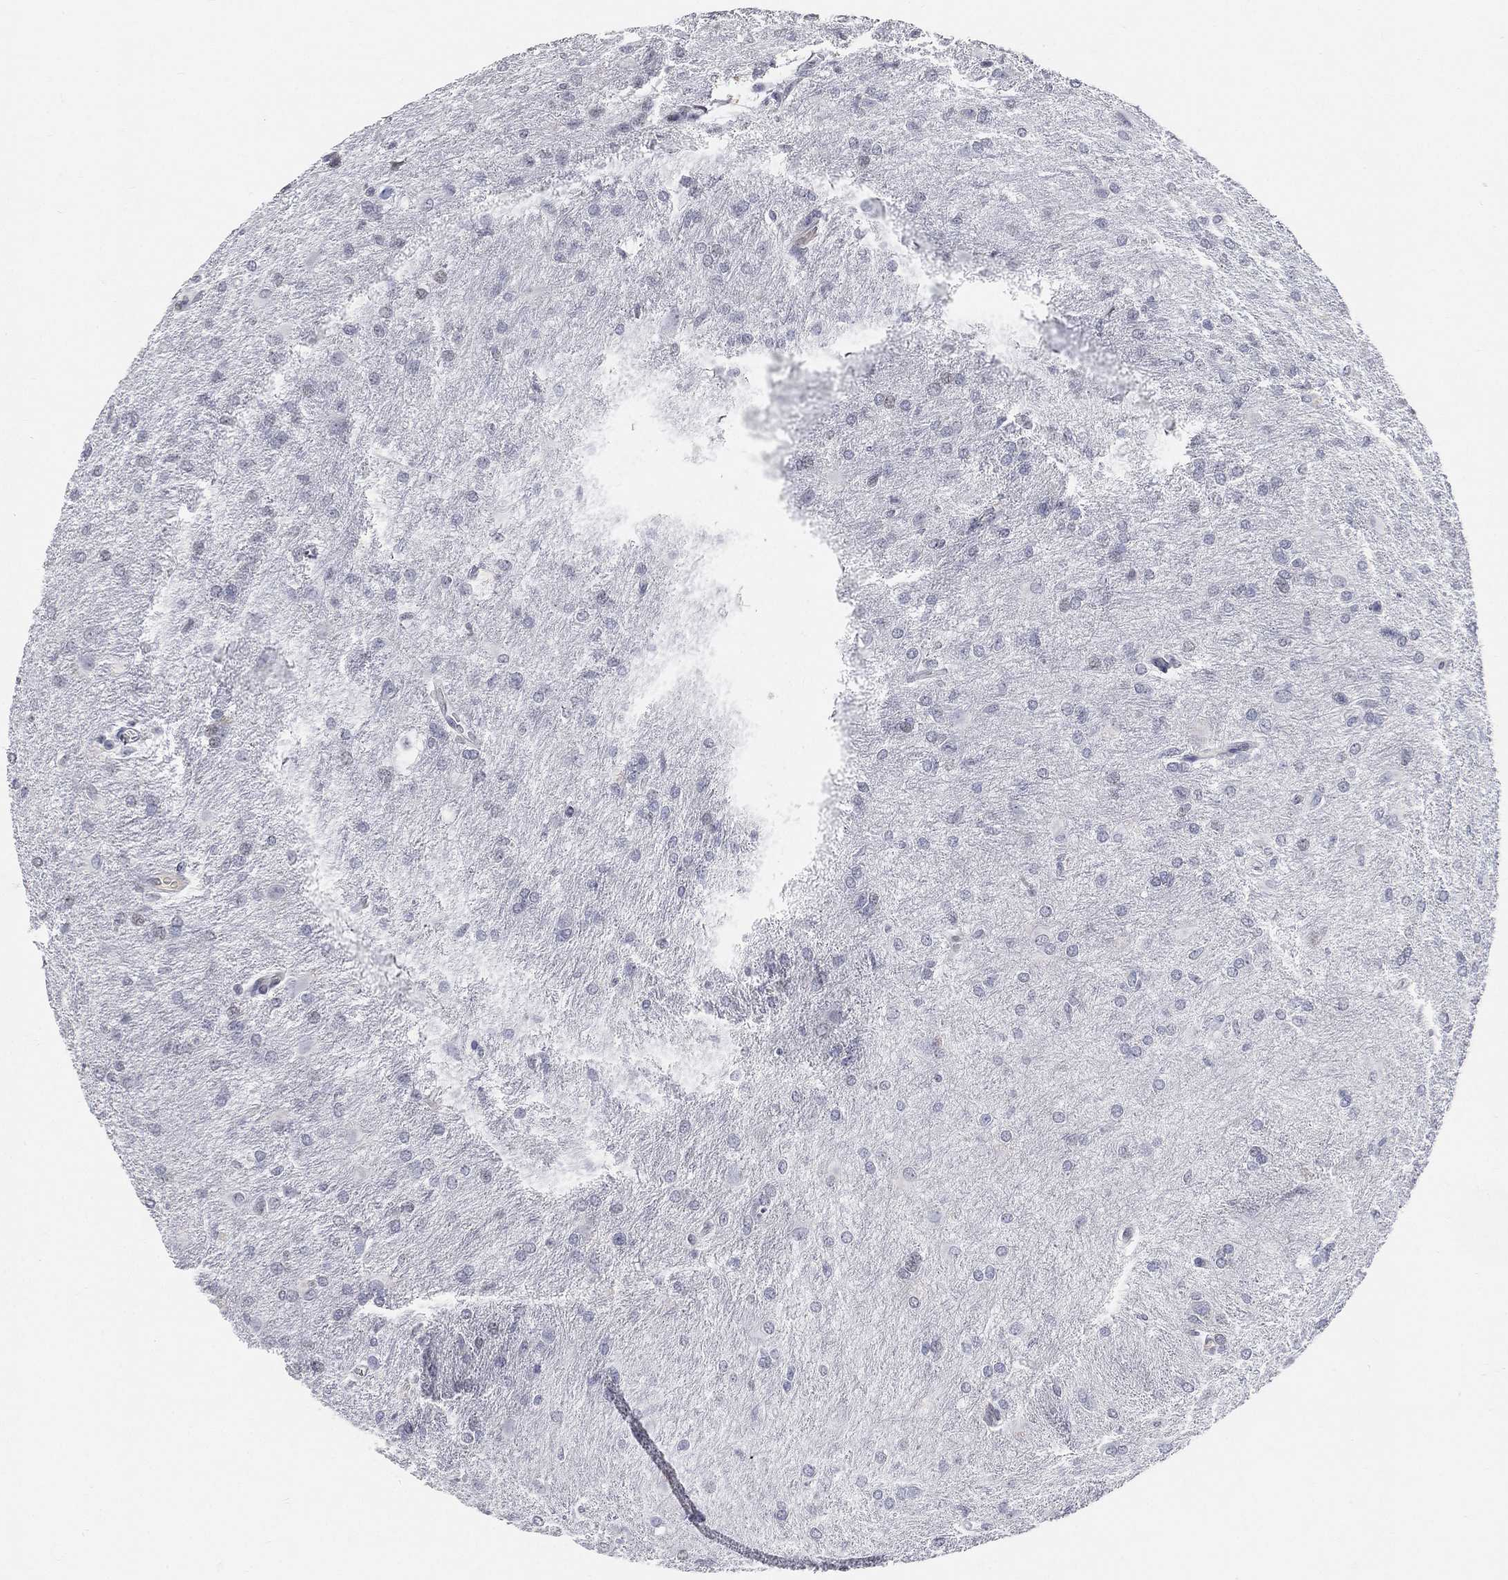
{"staining": {"intensity": "negative", "quantity": "none", "location": "none"}, "tissue": "glioma", "cell_type": "Tumor cells", "image_type": "cancer", "snomed": [{"axis": "morphology", "description": "Glioma, malignant, High grade"}, {"axis": "topography", "description": "Brain"}], "caption": "Tumor cells are negative for brown protein staining in malignant high-grade glioma.", "gene": "ARG1", "patient": {"sex": "male", "age": 68}}